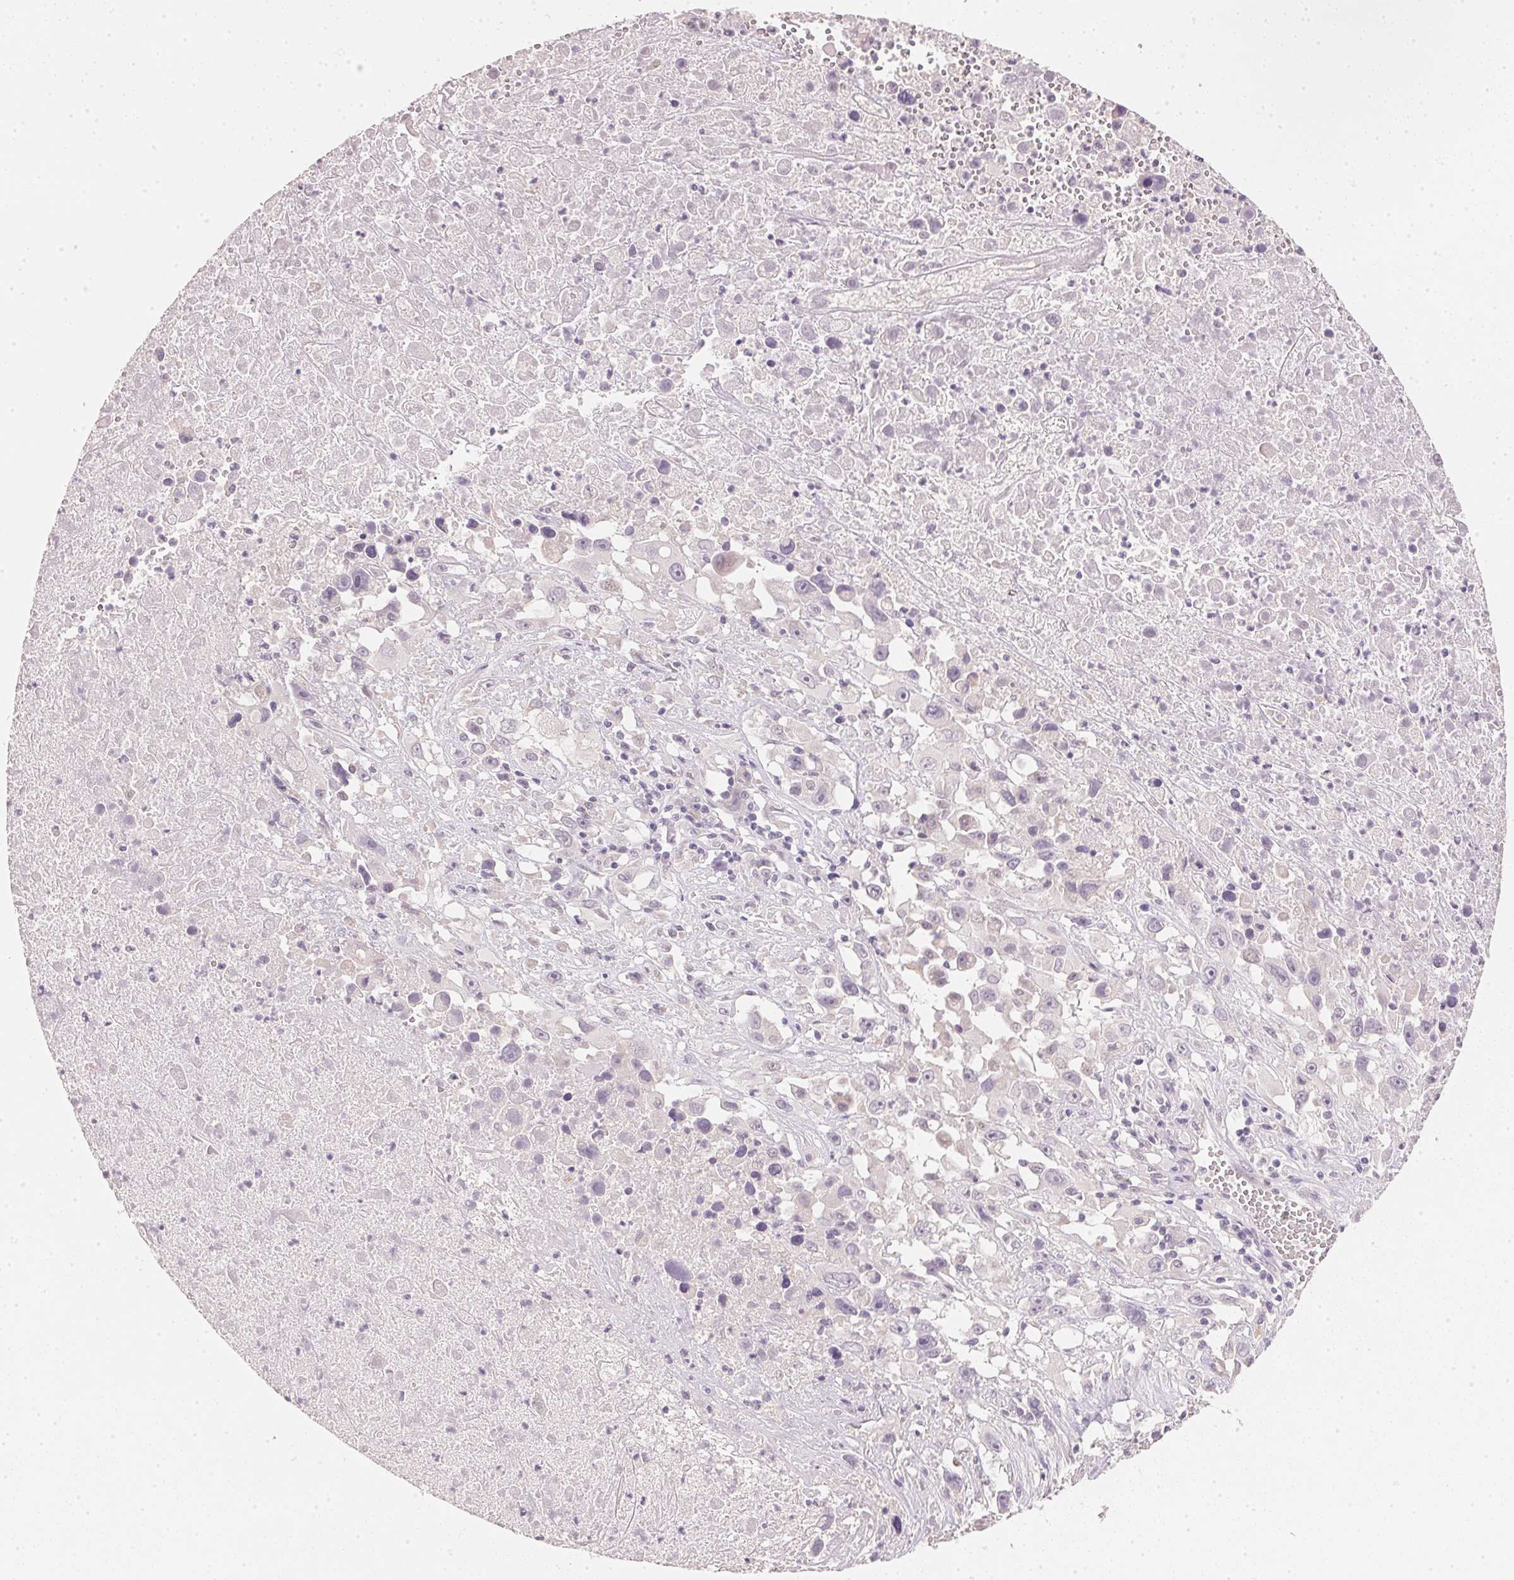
{"staining": {"intensity": "negative", "quantity": "none", "location": "none"}, "tissue": "melanoma", "cell_type": "Tumor cells", "image_type": "cancer", "snomed": [{"axis": "morphology", "description": "Malignant melanoma, Metastatic site"}, {"axis": "topography", "description": "Soft tissue"}], "caption": "IHC of malignant melanoma (metastatic site) reveals no expression in tumor cells.", "gene": "DHCR24", "patient": {"sex": "male", "age": 50}}